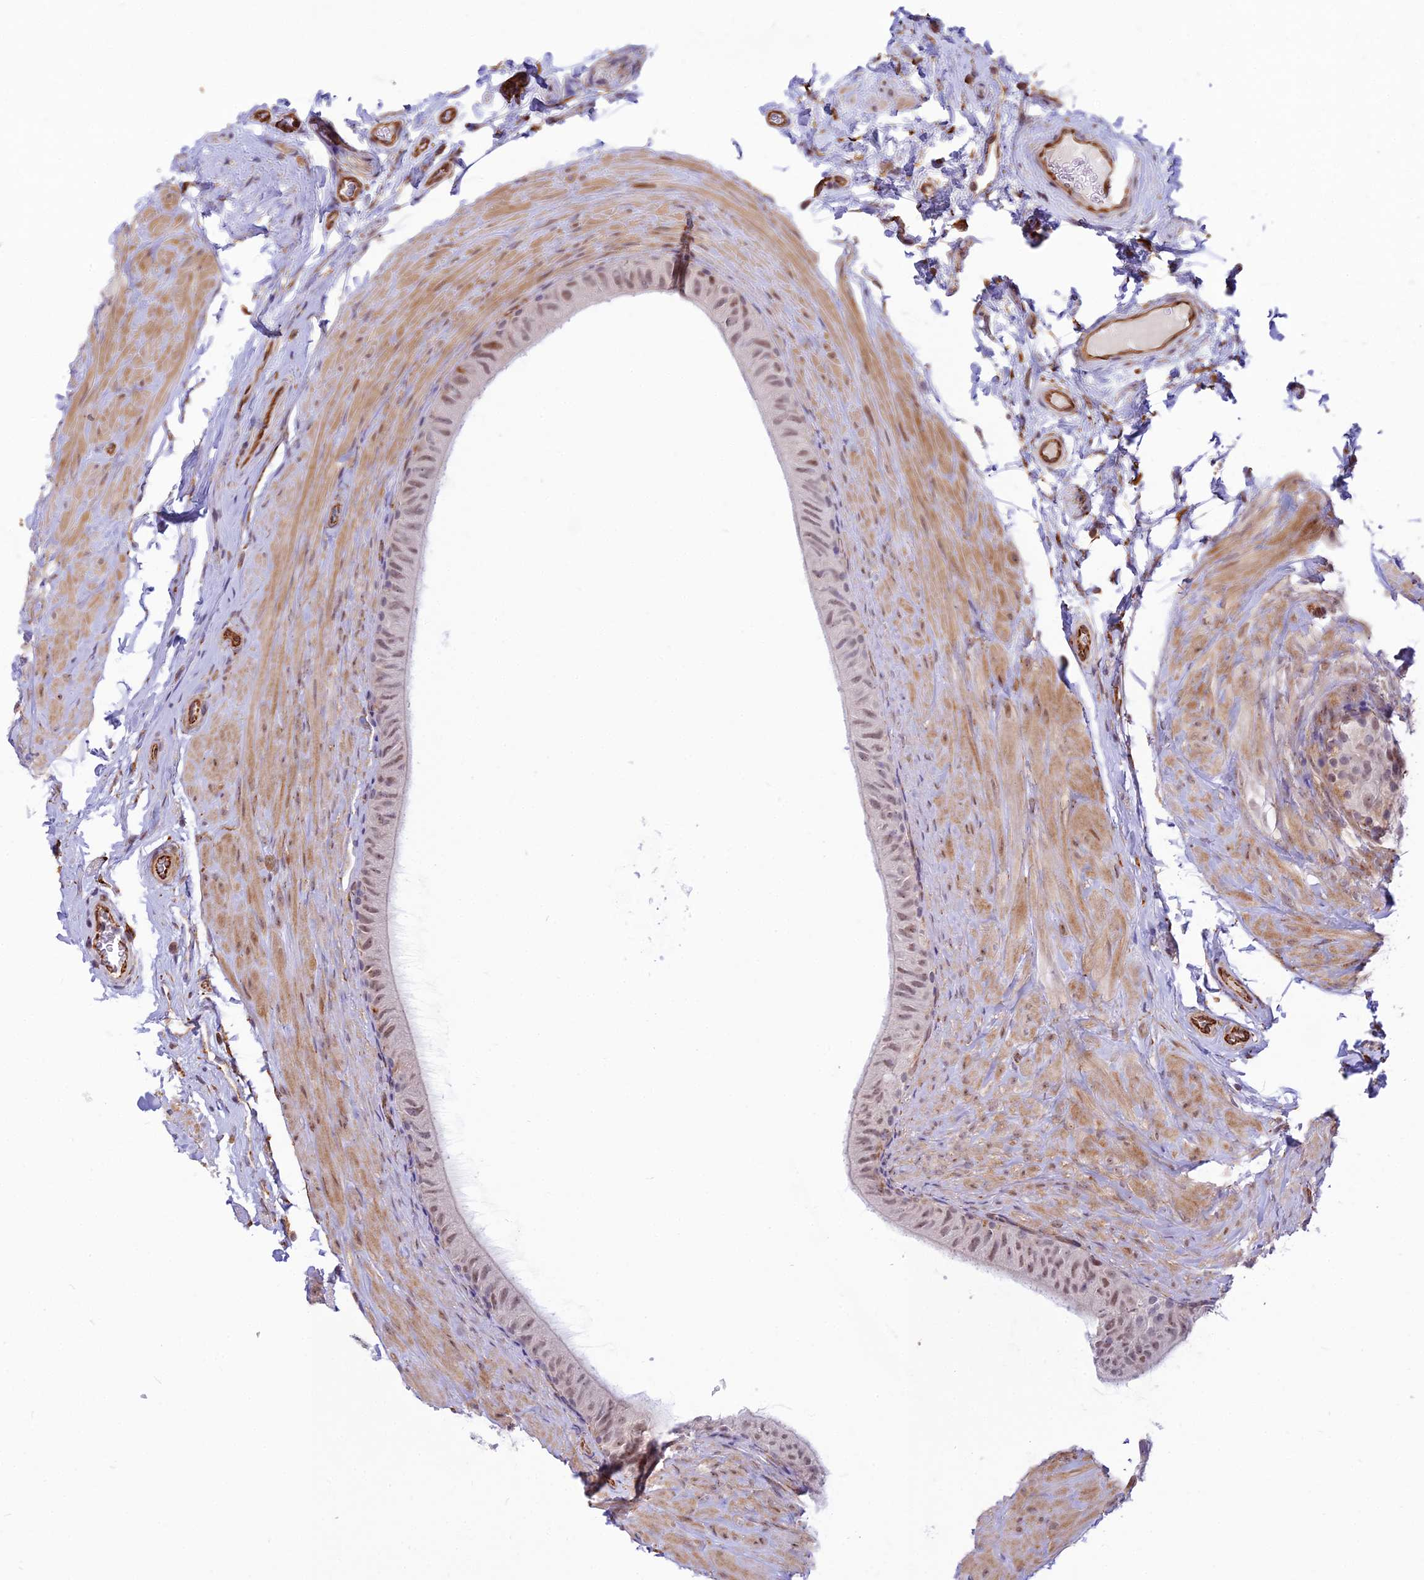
{"staining": {"intensity": "moderate", "quantity": "25%-75%", "location": "cytoplasmic/membranous,nuclear"}, "tissue": "epididymis", "cell_type": "Glandular cells", "image_type": "normal", "snomed": [{"axis": "morphology", "description": "Normal tissue, NOS"}, {"axis": "topography", "description": "Epididymis"}], "caption": "Benign epididymis reveals moderate cytoplasmic/membranous,nuclear positivity in about 25%-75% of glandular cells, visualized by immunohistochemistry. The protein is shown in brown color, while the nuclei are stained blue.", "gene": "SAPCD2", "patient": {"sex": "male", "age": 49}}